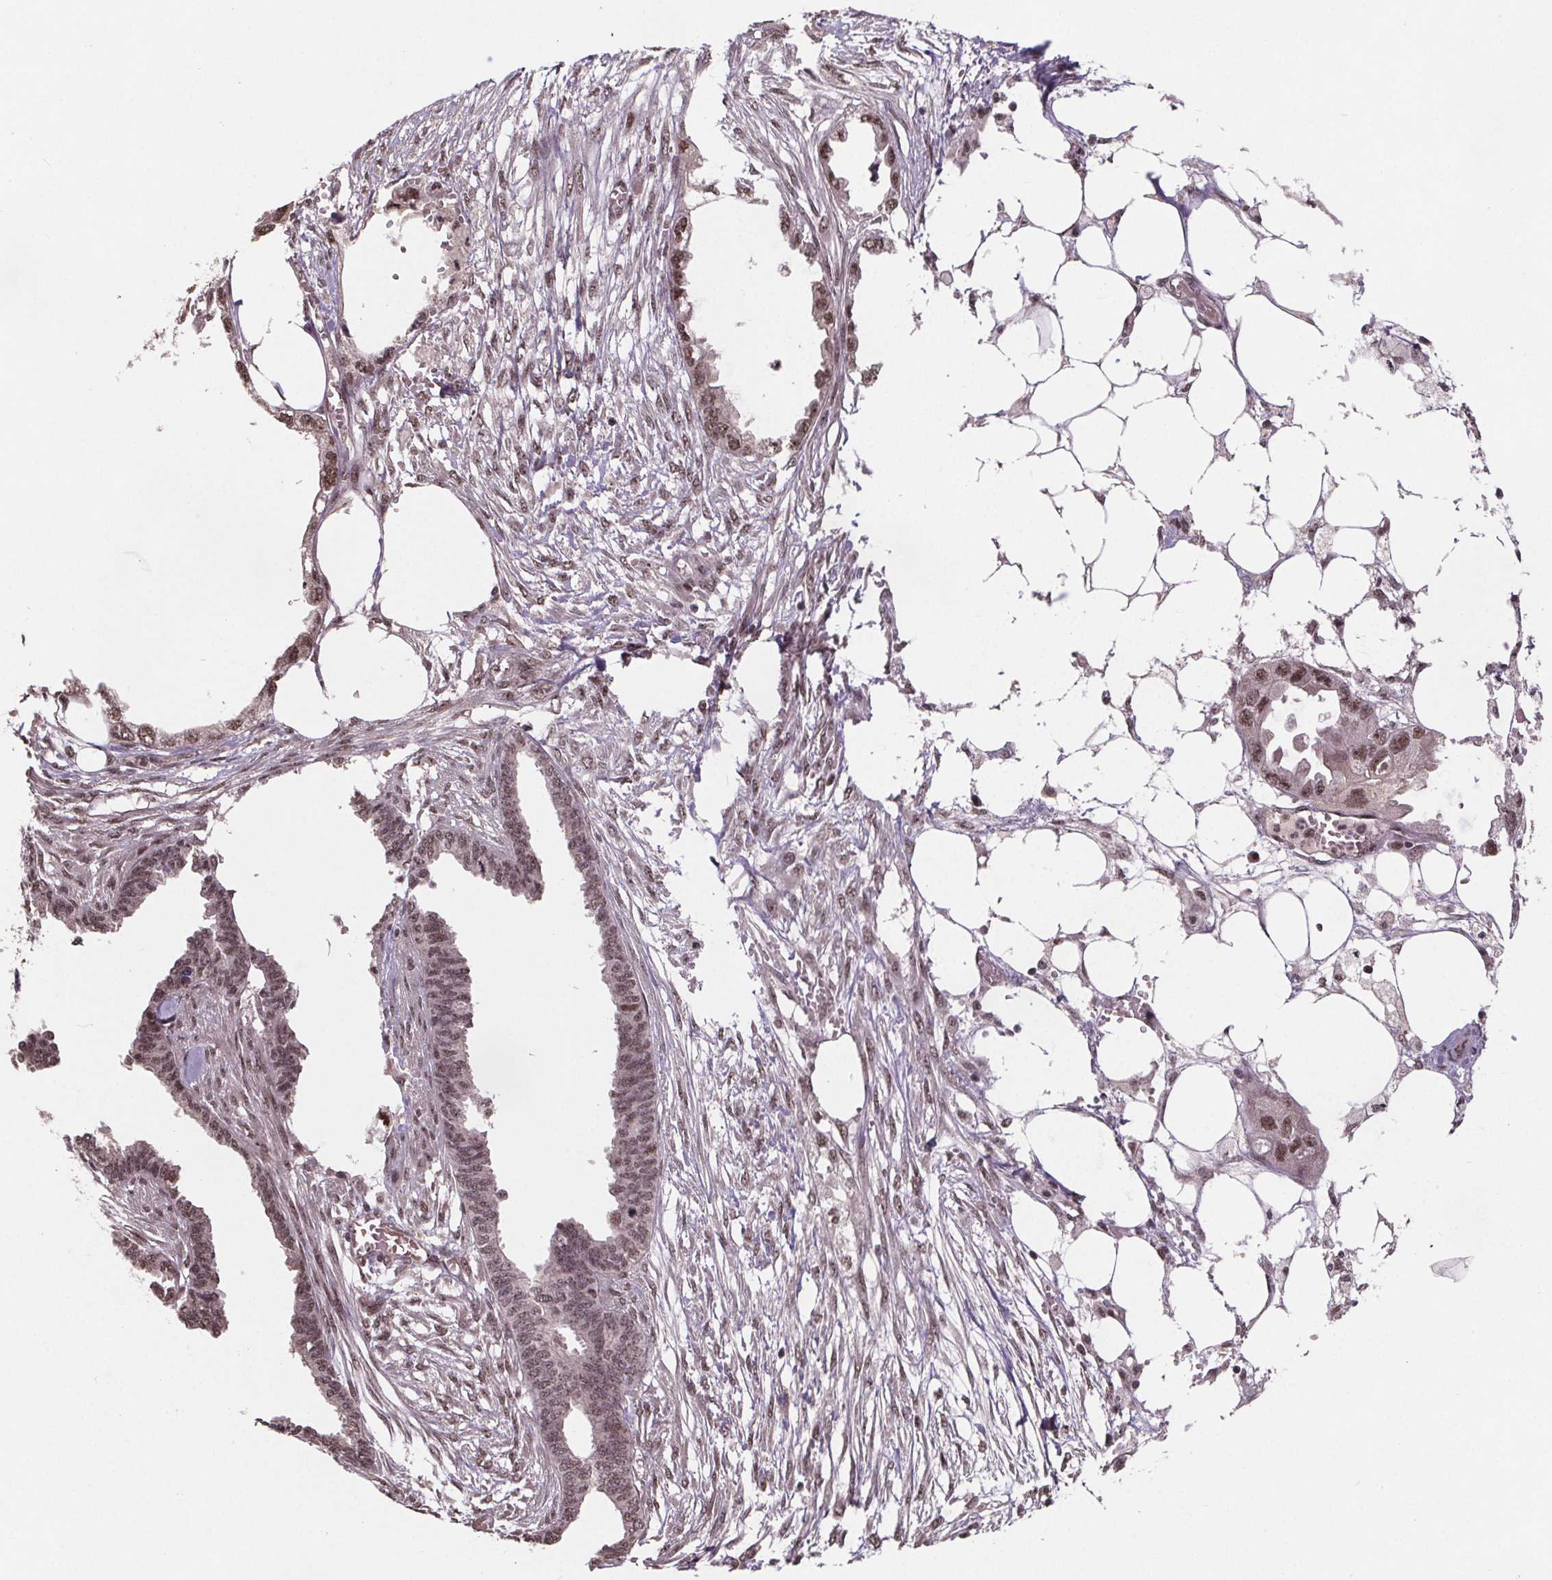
{"staining": {"intensity": "moderate", "quantity": ">75%", "location": "nuclear"}, "tissue": "endometrial cancer", "cell_type": "Tumor cells", "image_type": "cancer", "snomed": [{"axis": "morphology", "description": "Adenocarcinoma, NOS"}, {"axis": "morphology", "description": "Adenocarcinoma, metastatic, NOS"}, {"axis": "topography", "description": "Adipose tissue"}, {"axis": "topography", "description": "Endometrium"}], "caption": "Immunohistochemical staining of human endometrial cancer exhibits medium levels of moderate nuclear protein expression in about >75% of tumor cells.", "gene": "JARID2", "patient": {"sex": "female", "age": 67}}